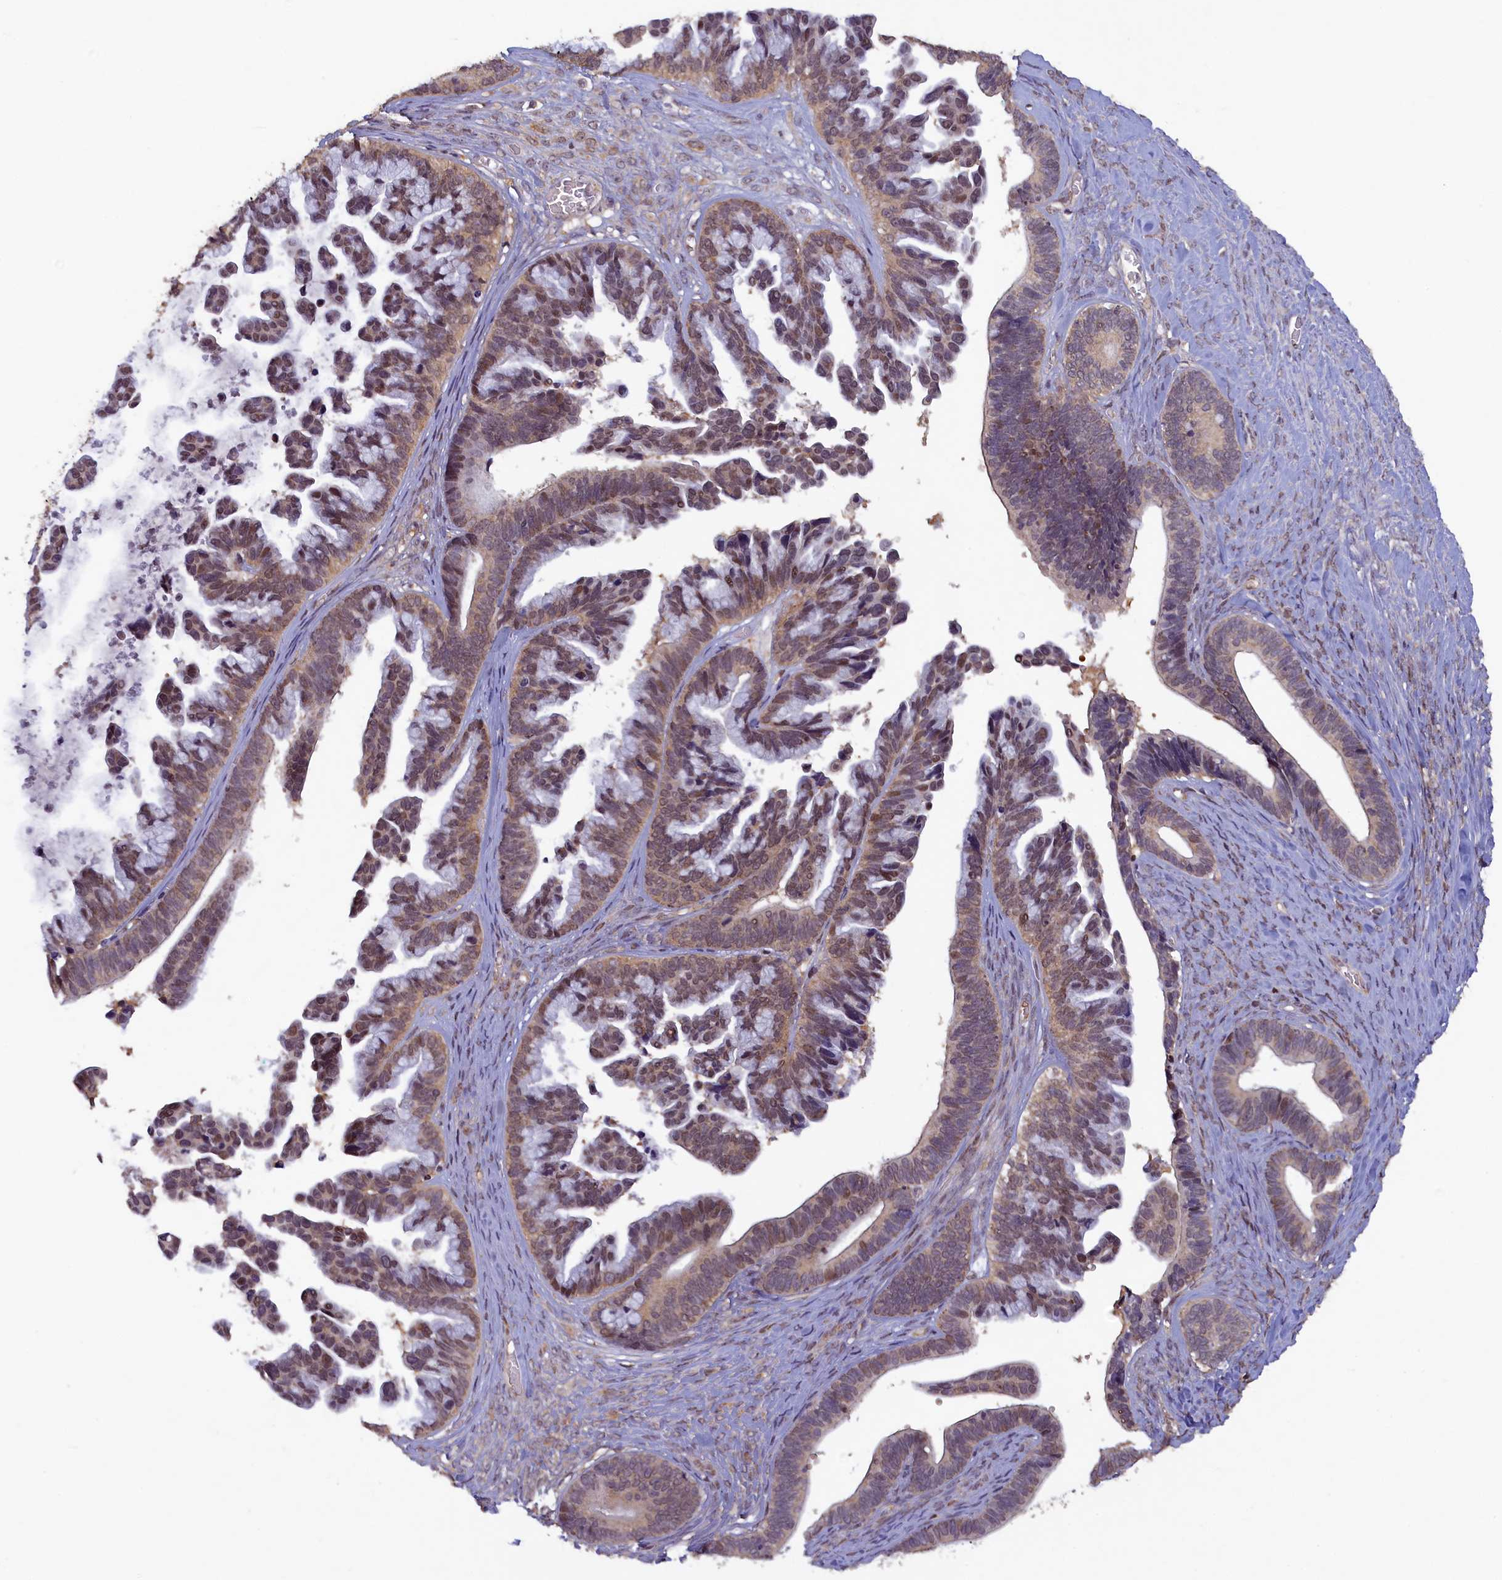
{"staining": {"intensity": "weak", "quantity": "25%-75%", "location": "cytoplasmic/membranous,nuclear"}, "tissue": "ovarian cancer", "cell_type": "Tumor cells", "image_type": "cancer", "snomed": [{"axis": "morphology", "description": "Cystadenocarcinoma, serous, NOS"}, {"axis": "topography", "description": "Ovary"}], "caption": "An image of ovarian cancer stained for a protein shows weak cytoplasmic/membranous and nuclear brown staining in tumor cells.", "gene": "NUBP1", "patient": {"sex": "female", "age": 56}}